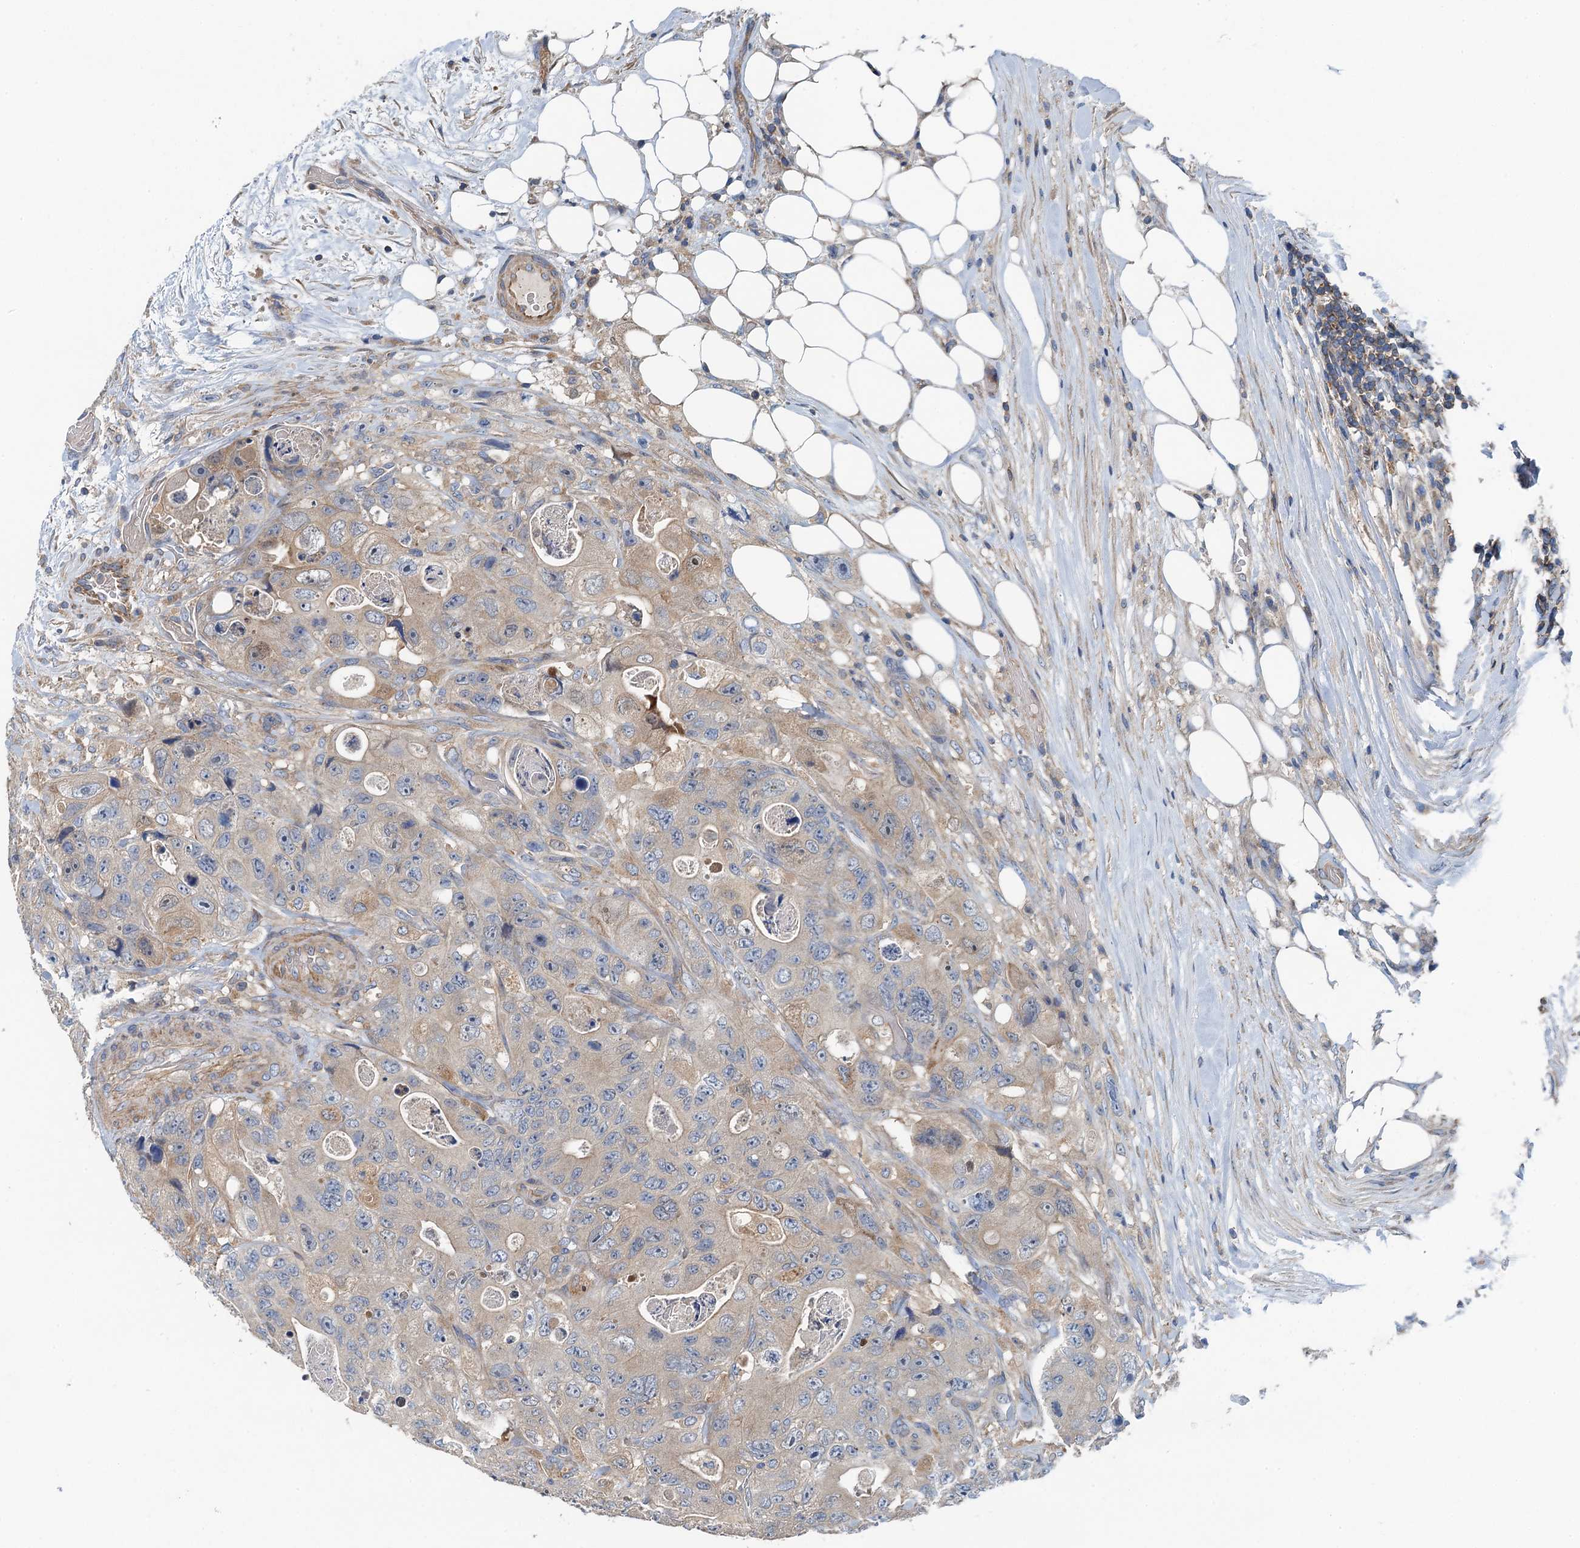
{"staining": {"intensity": "weak", "quantity": ">75%", "location": "cytoplasmic/membranous"}, "tissue": "colorectal cancer", "cell_type": "Tumor cells", "image_type": "cancer", "snomed": [{"axis": "morphology", "description": "Adenocarcinoma, NOS"}, {"axis": "topography", "description": "Colon"}], "caption": "DAB immunohistochemical staining of human colorectal cancer (adenocarcinoma) displays weak cytoplasmic/membranous protein positivity in approximately >75% of tumor cells.", "gene": "PPP1R14D", "patient": {"sex": "female", "age": 46}}